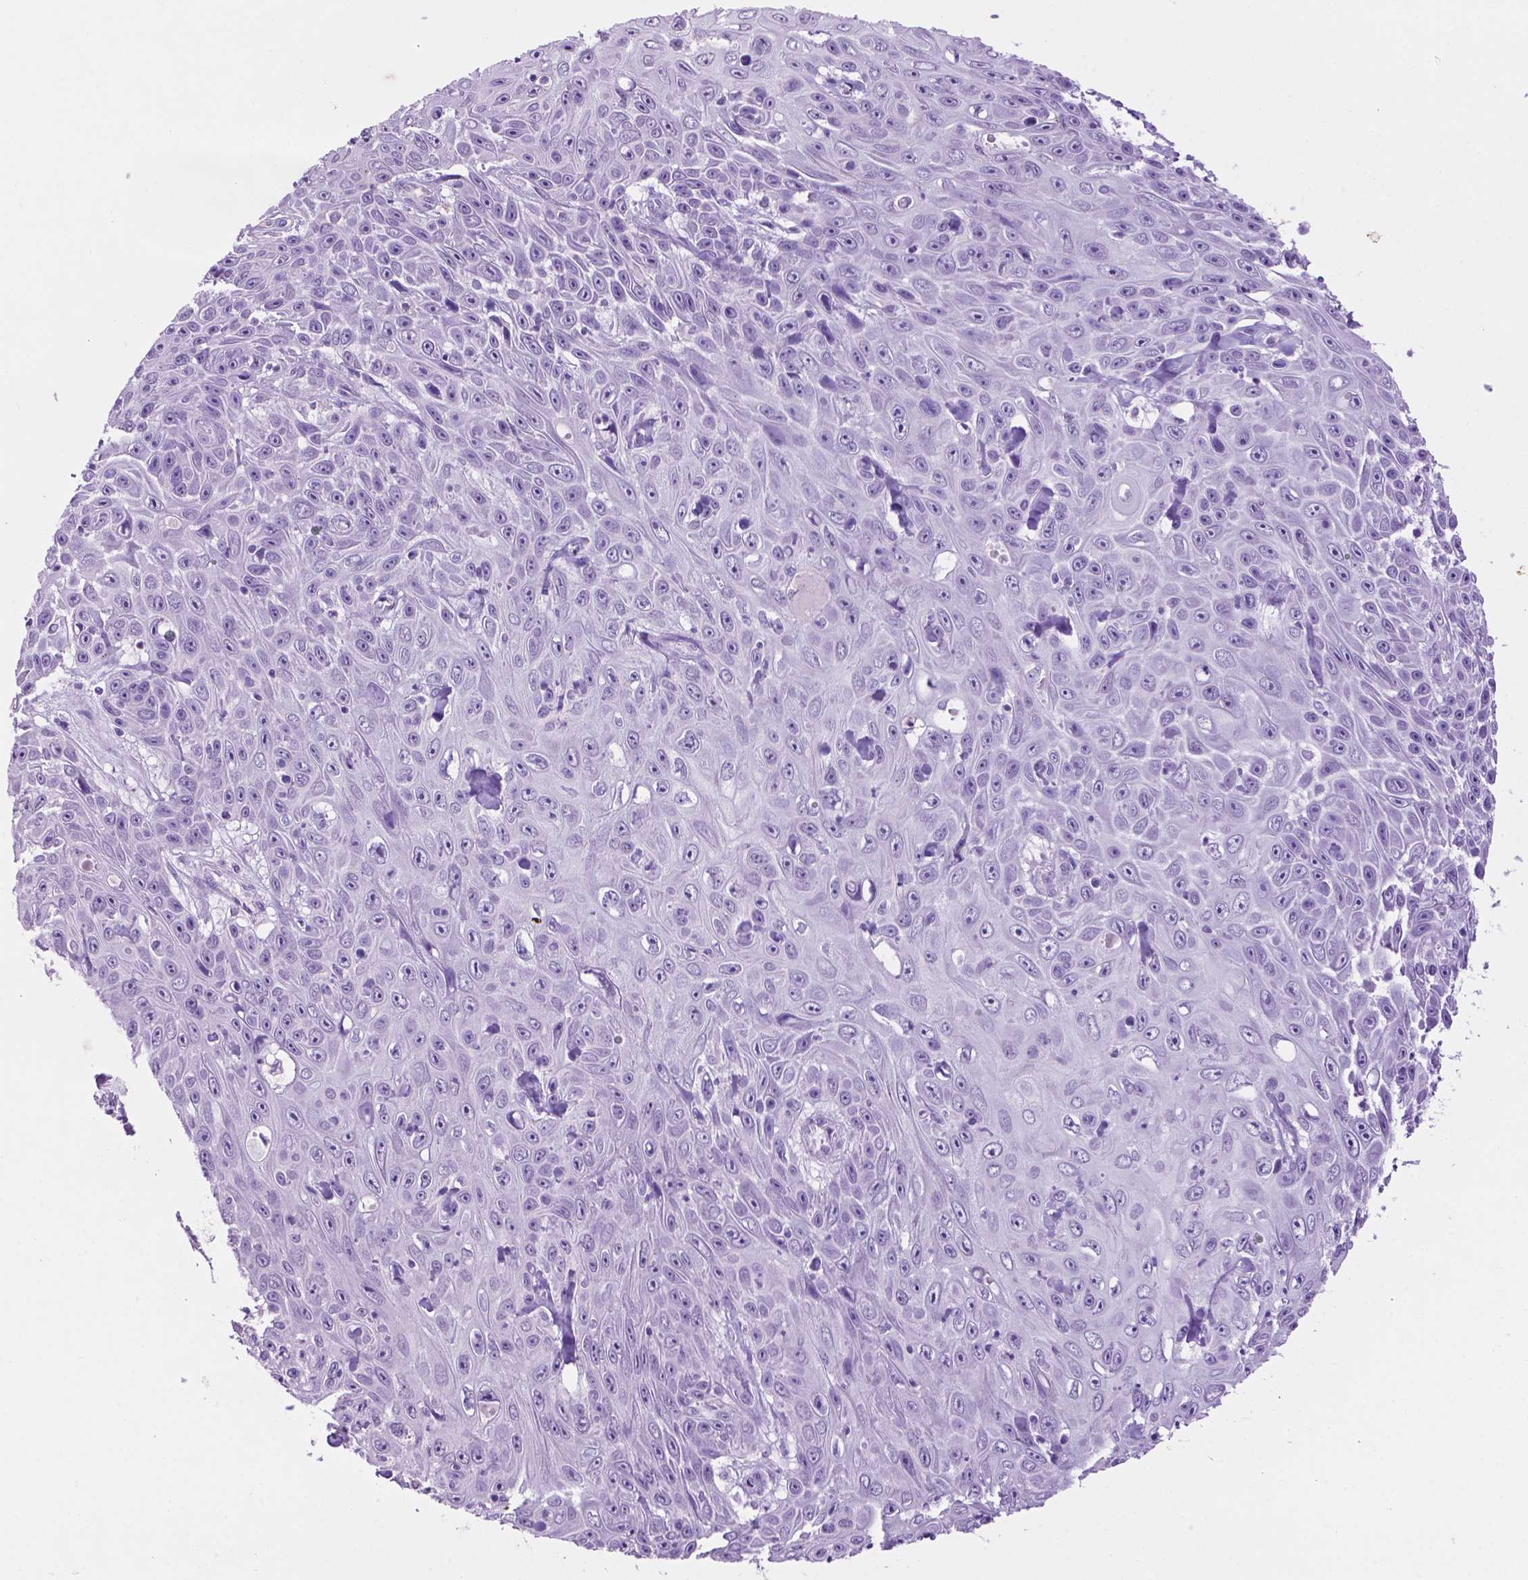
{"staining": {"intensity": "negative", "quantity": "none", "location": "none"}, "tissue": "skin cancer", "cell_type": "Tumor cells", "image_type": "cancer", "snomed": [{"axis": "morphology", "description": "Squamous cell carcinoma, NOS"}, {"axis": "topography", "description": "Skin"}], "caption": "A high-resolution histopathology image shows immunohistochemistry (IHC) staining of skin squamous cell carcinoma, which displays no significant positivity in tumor cells.", "gene": "PHGR1", "patient": {"sex": "male", "age": 82}}